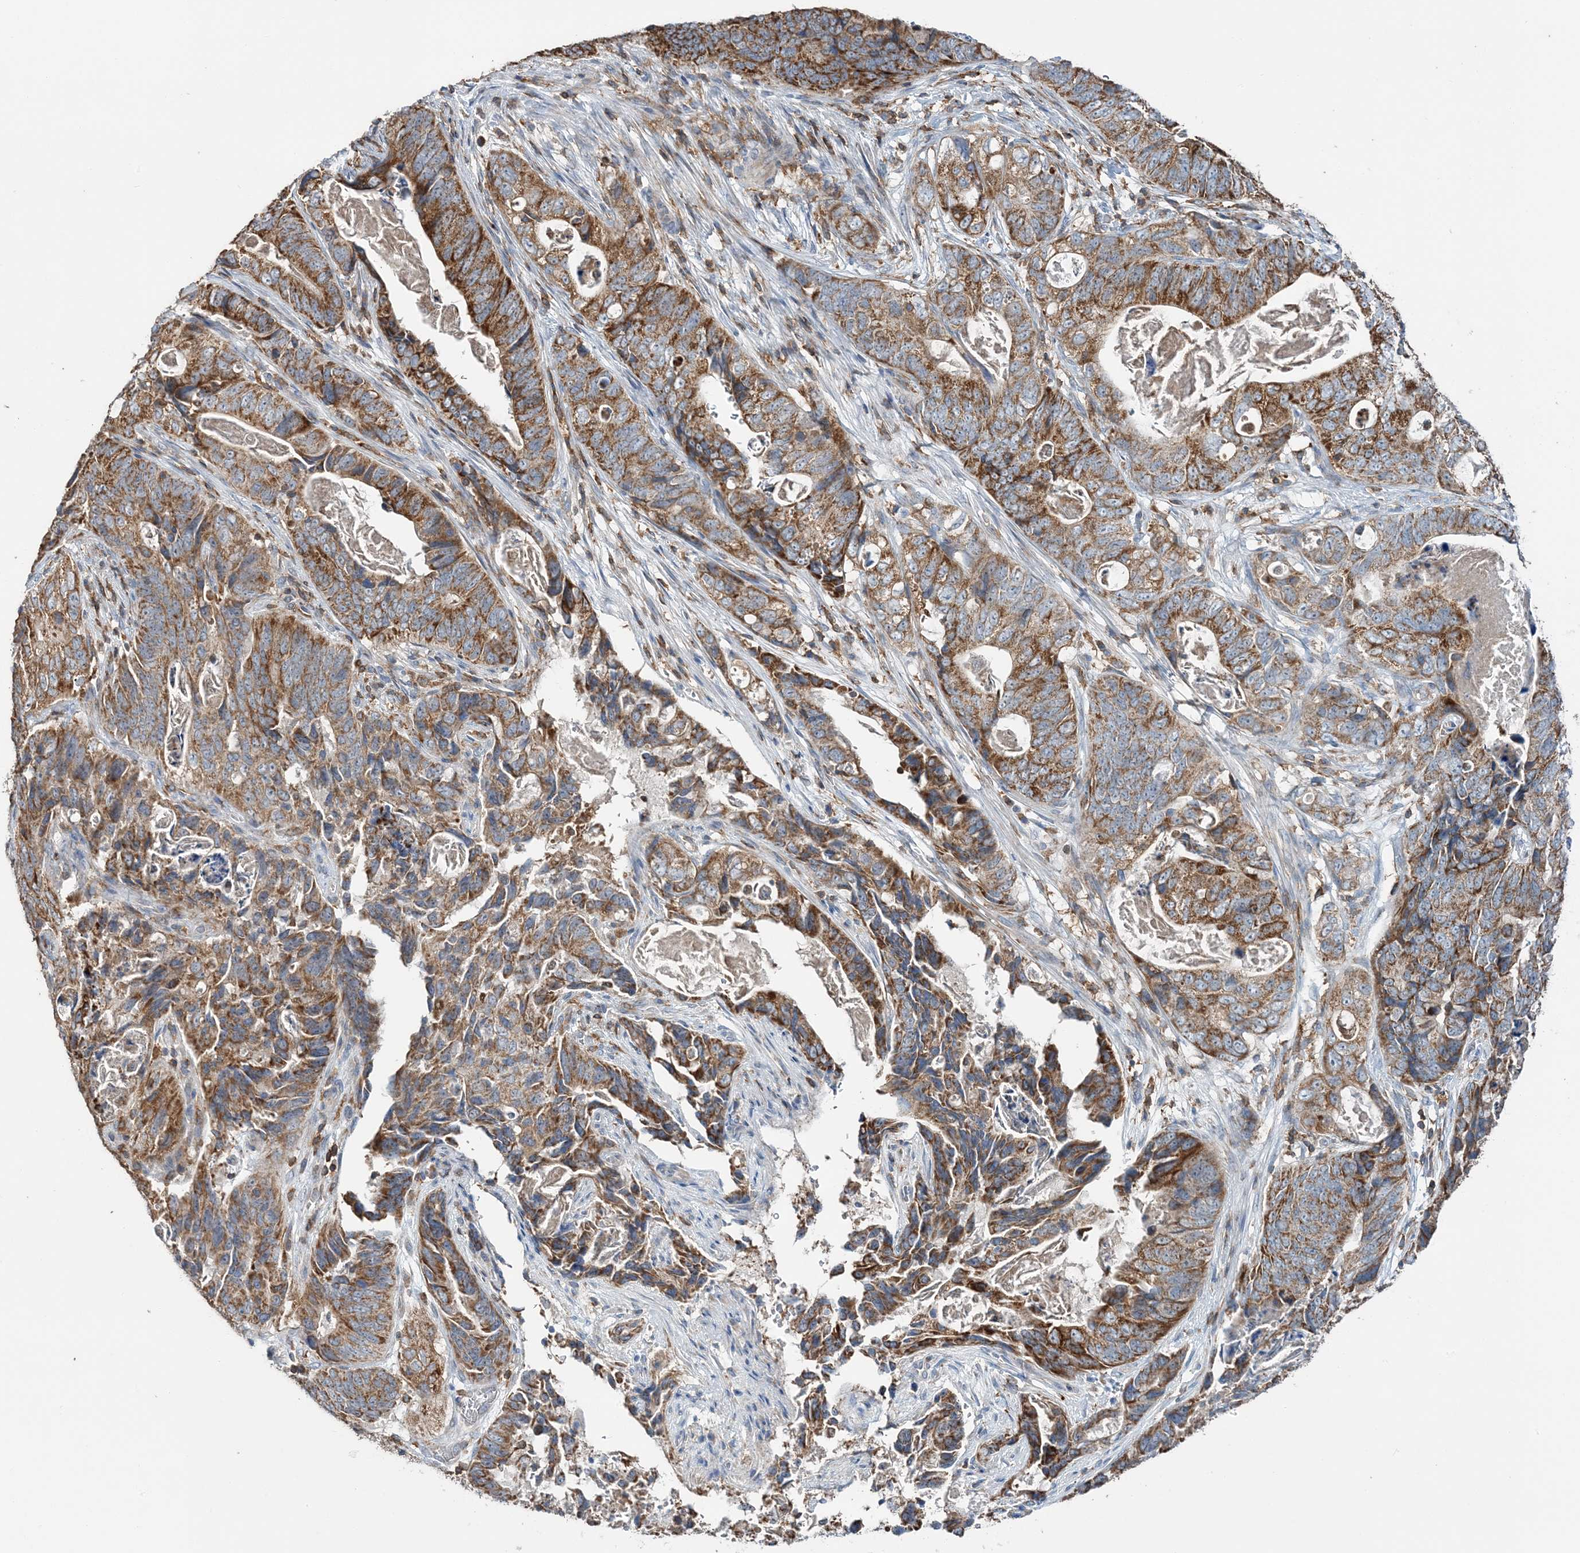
{"staining": {"intensity": "moderate", "quantity": ">75%", "location": "cytoplasmic/membranous"}, "tissue": "stomach cancer", "cell_type": "Tumor cells", "image_type": "cancer", "snomed": [{"axis": "morphology", "description": "Normal tissue, NOS"}, {"axis": "morphology", "description": "Adenocarcinoma, NOS"}, {"axis": "topography", "description": "Stomach"}], "caption": "A high-resolution histopathology image shows IHC staining of stomach adenocarcinoma, which shows moderate cytoplasmic/membranous expression in about >75% of tumor cells.", "gene": "TMLHE", "patient": {"sex": "female", "age": 89}}